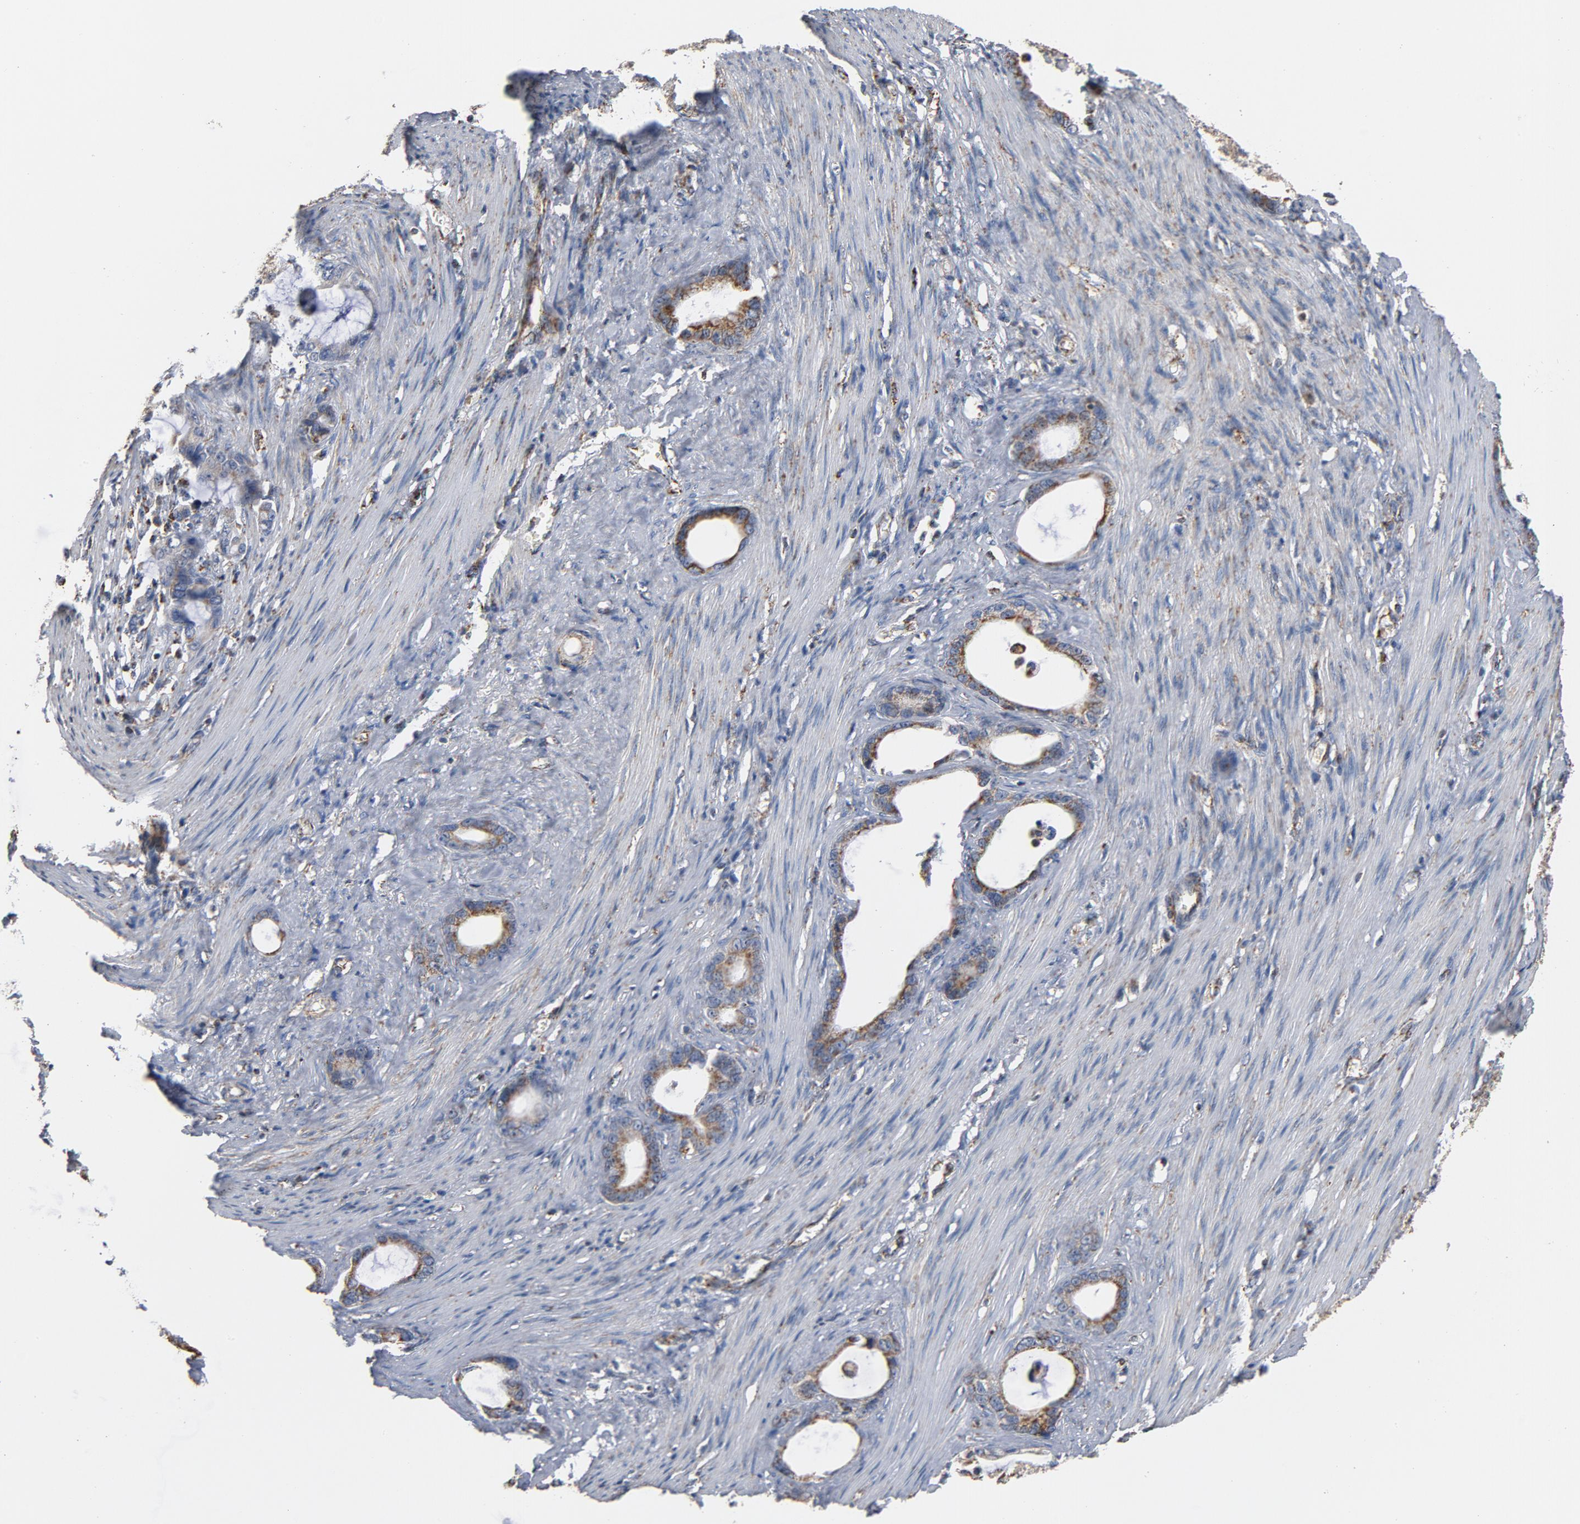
{"staining": {"intensity": "moderate", "quantity": ">75%", "location": "cytoplasmic/membranous"}, "tissue": "stomach cancer", "cell_type": "Tumor cells", "image_type": "cancer", "snomed": [{"axis": "morphology", "description": "Adenocarcinoma, NOS"}, {"axis": "topography", "description": "Stomach"}], "caption": "Brown immunohistochemical staining in human stomach cancer (adenocarcinoma) exhibits moderate cytoplasmic/membranous positivity in approximately >75% of tumor cells. (IHC, brightfield microscopy, high magnification).", "gene": "NDUFS4", "patient": {"sex": "female", "age": 75}}